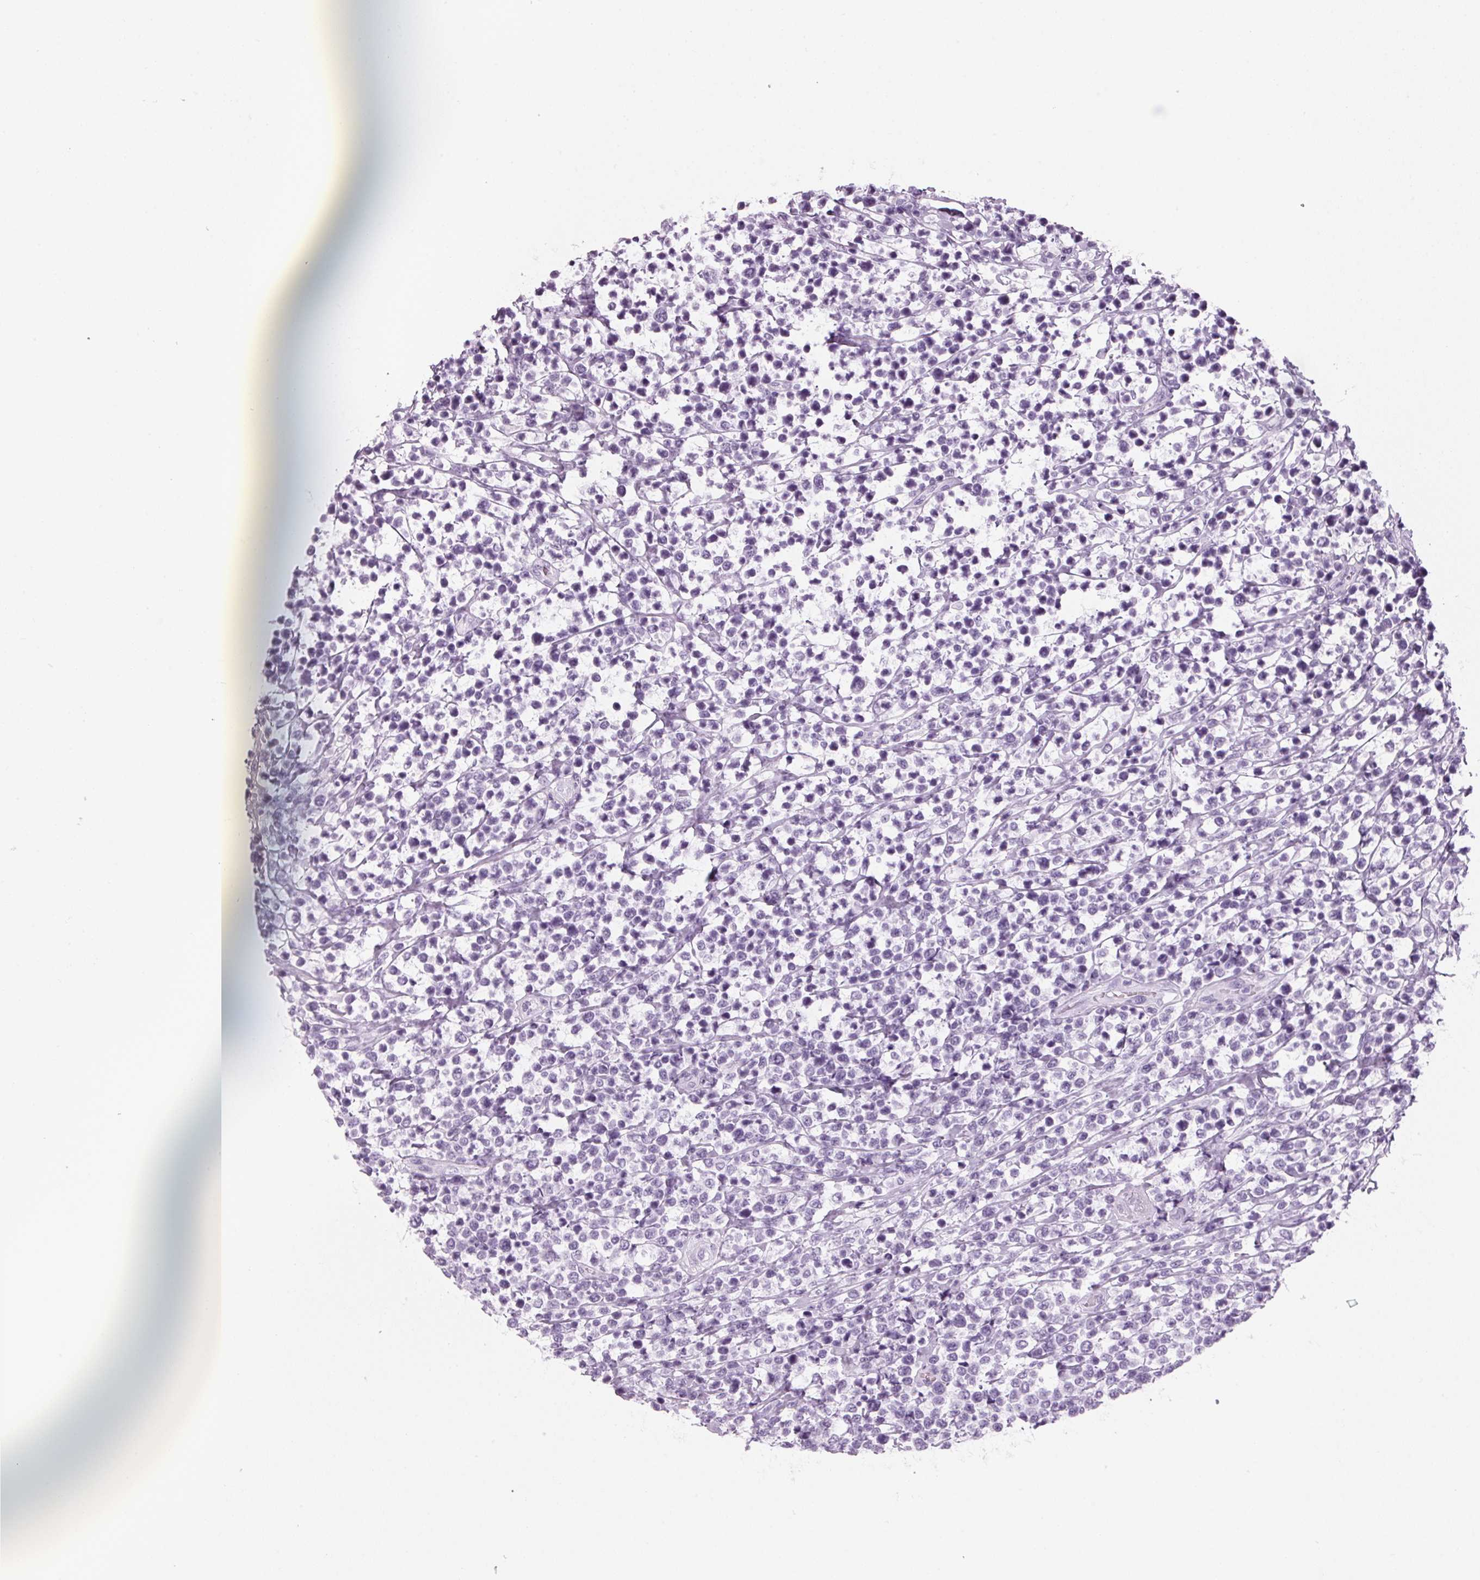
{"staining": {"intensity": "negative", "quantity": "none", "location": "none"}, "tissue": "lymphoma", "cell_type": "Tumor cells", "image_type": "cancer", "snomed": [{"axis": "morphology", "description": "Malignant lymphoma, non-Hodgkin's type, High grade"}, {"axis": "topography", "description": "Soft tissue"}], "caption": "An immunohistochemistry (IHC) image of lymphoma is shown. There is no staining in tumor cells of lymphoma.", "gene": "DNTTIP2", "patient": {"sex": "female", "age": 56}}